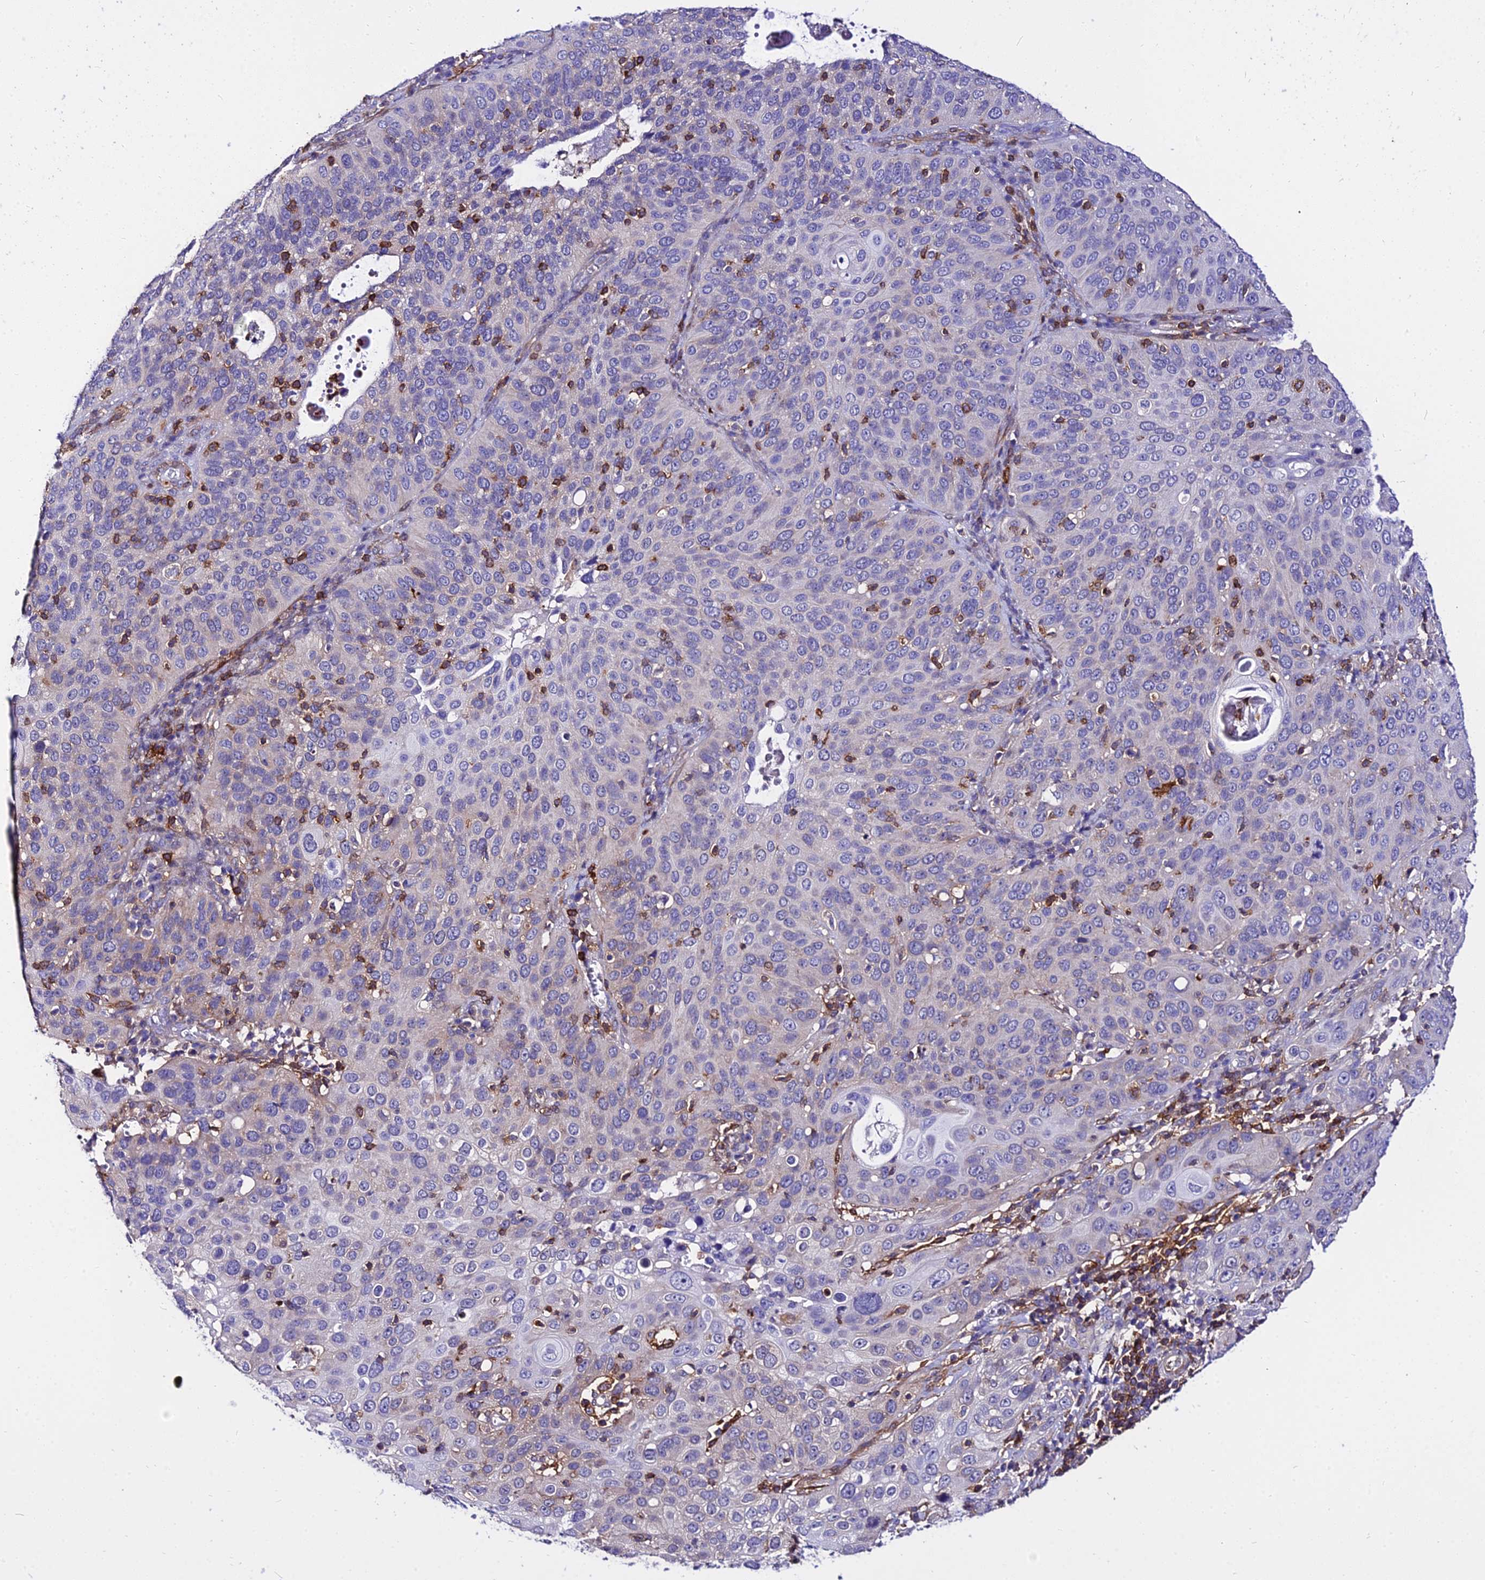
{"staining": {"intensity": "negative", "quantity": "none", "location": "none"}, "tissue": "cervical cancer", "cell_type": "Tumor cells", "image_type": "cancer", "snomed": [{"axis": "morphology", "description": "Squamous cell carcinoma, NOS"}, {"axis": "topography", "description": "Cervix"}], "caption": "Immunohistochemistry (IHC) of human cervical cancer shows no expression in tumor cells.", "gene": "CSRP1", "patient": {"sex": "female", "age": 36}}